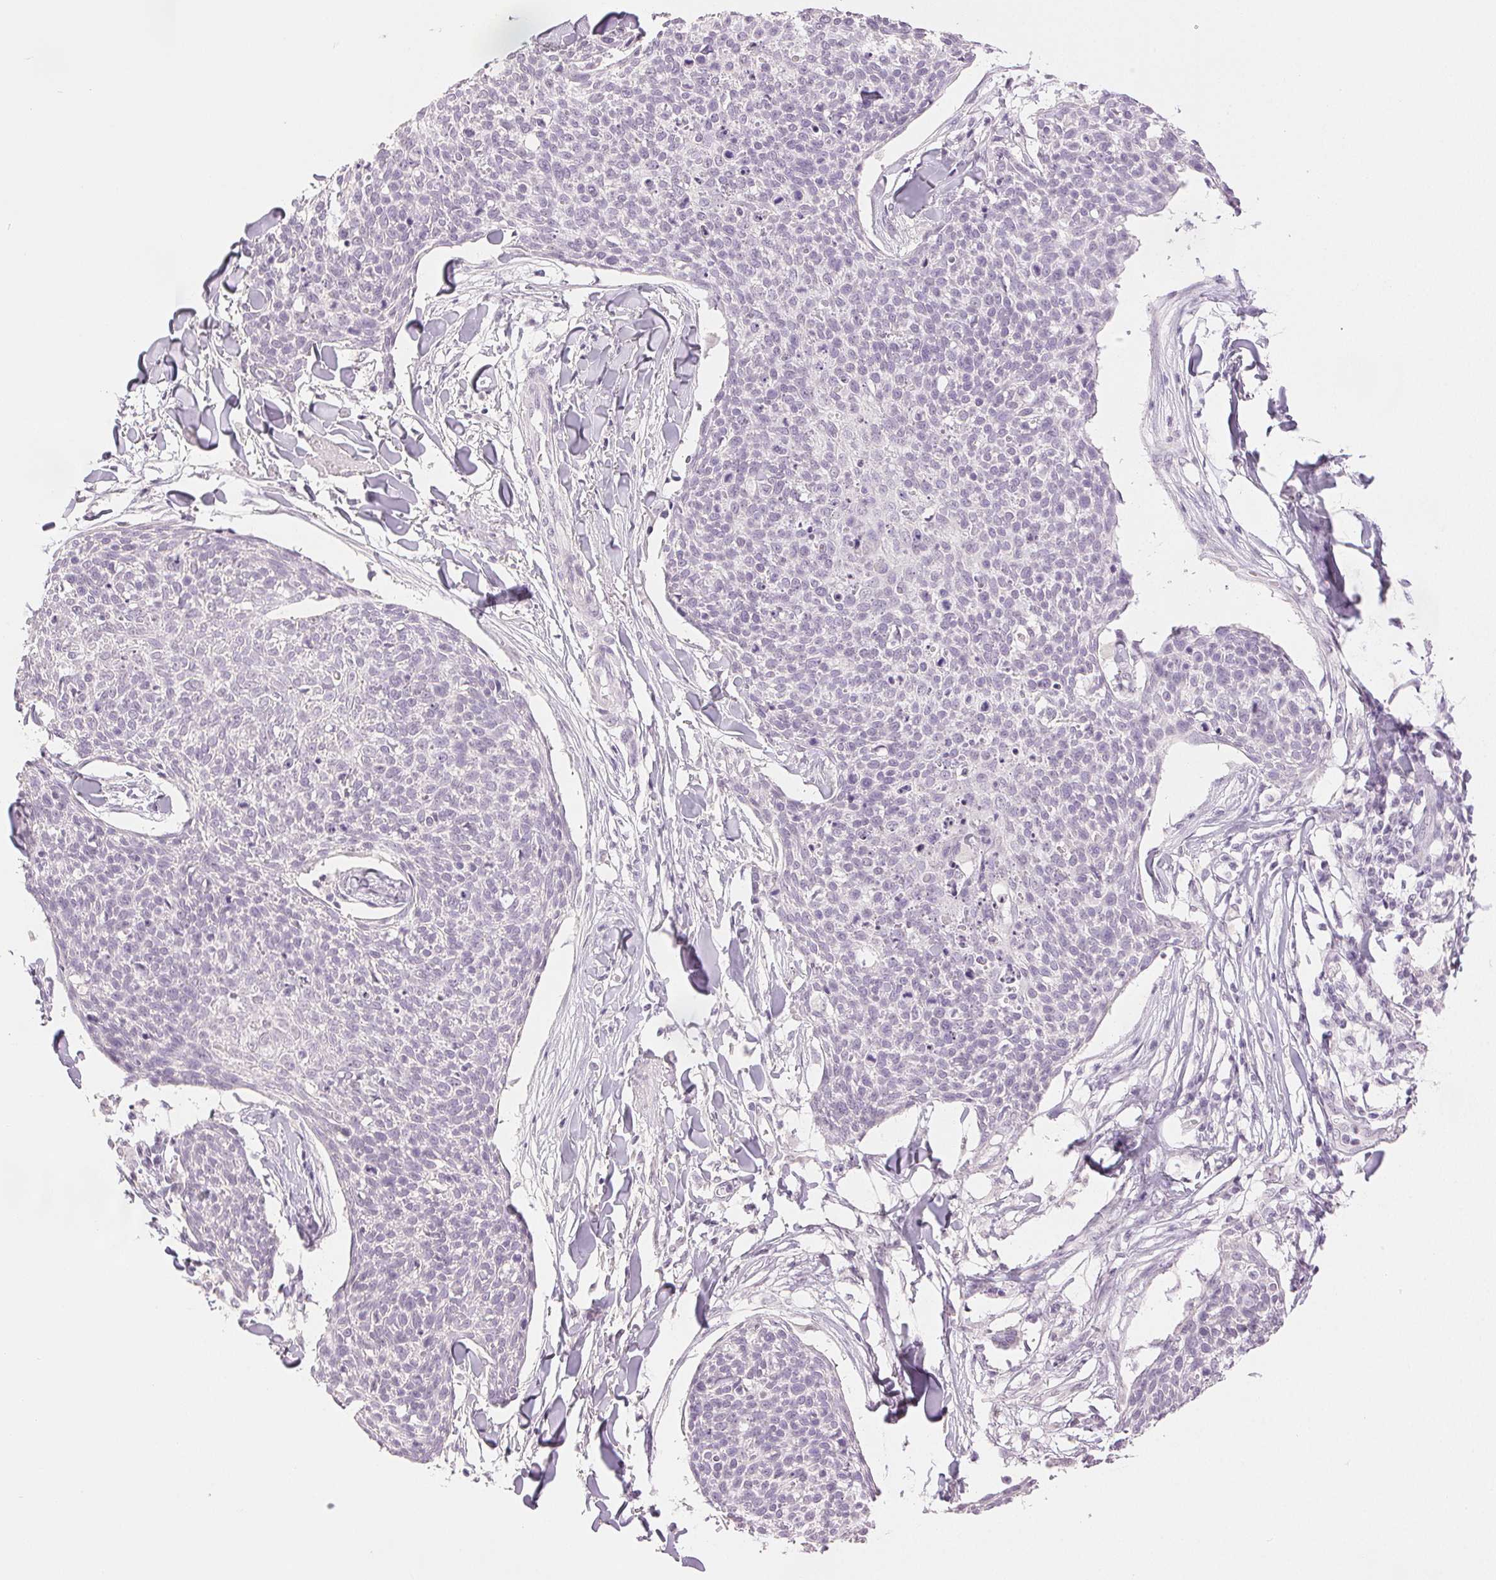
{"staining": {"intensity": "negative", "quantity": "none", "location": "none"}, "tissue": "skin cancer", "cell_type": "Tumor cells", "image_type": "cancer", "snomed": [{"axis": "morphology", "description": "Squamous cell carcinoma, NOS"}, {"axis": "topography", "description": "Skin"}, {"axis": "topography", "description": "Vulva"}], "caption": "This image is of squamous cell carcinoma (skin) stained with immunohistochemistry to label a protein in brown with the nuclei are counter-stained blue. There is no expression in tumor cells. (DAB (3,3'-diaminobenzidine) IHC, high magnification).", "gene": "SCGN", "patient": {"sex": "female", "age": 75}}